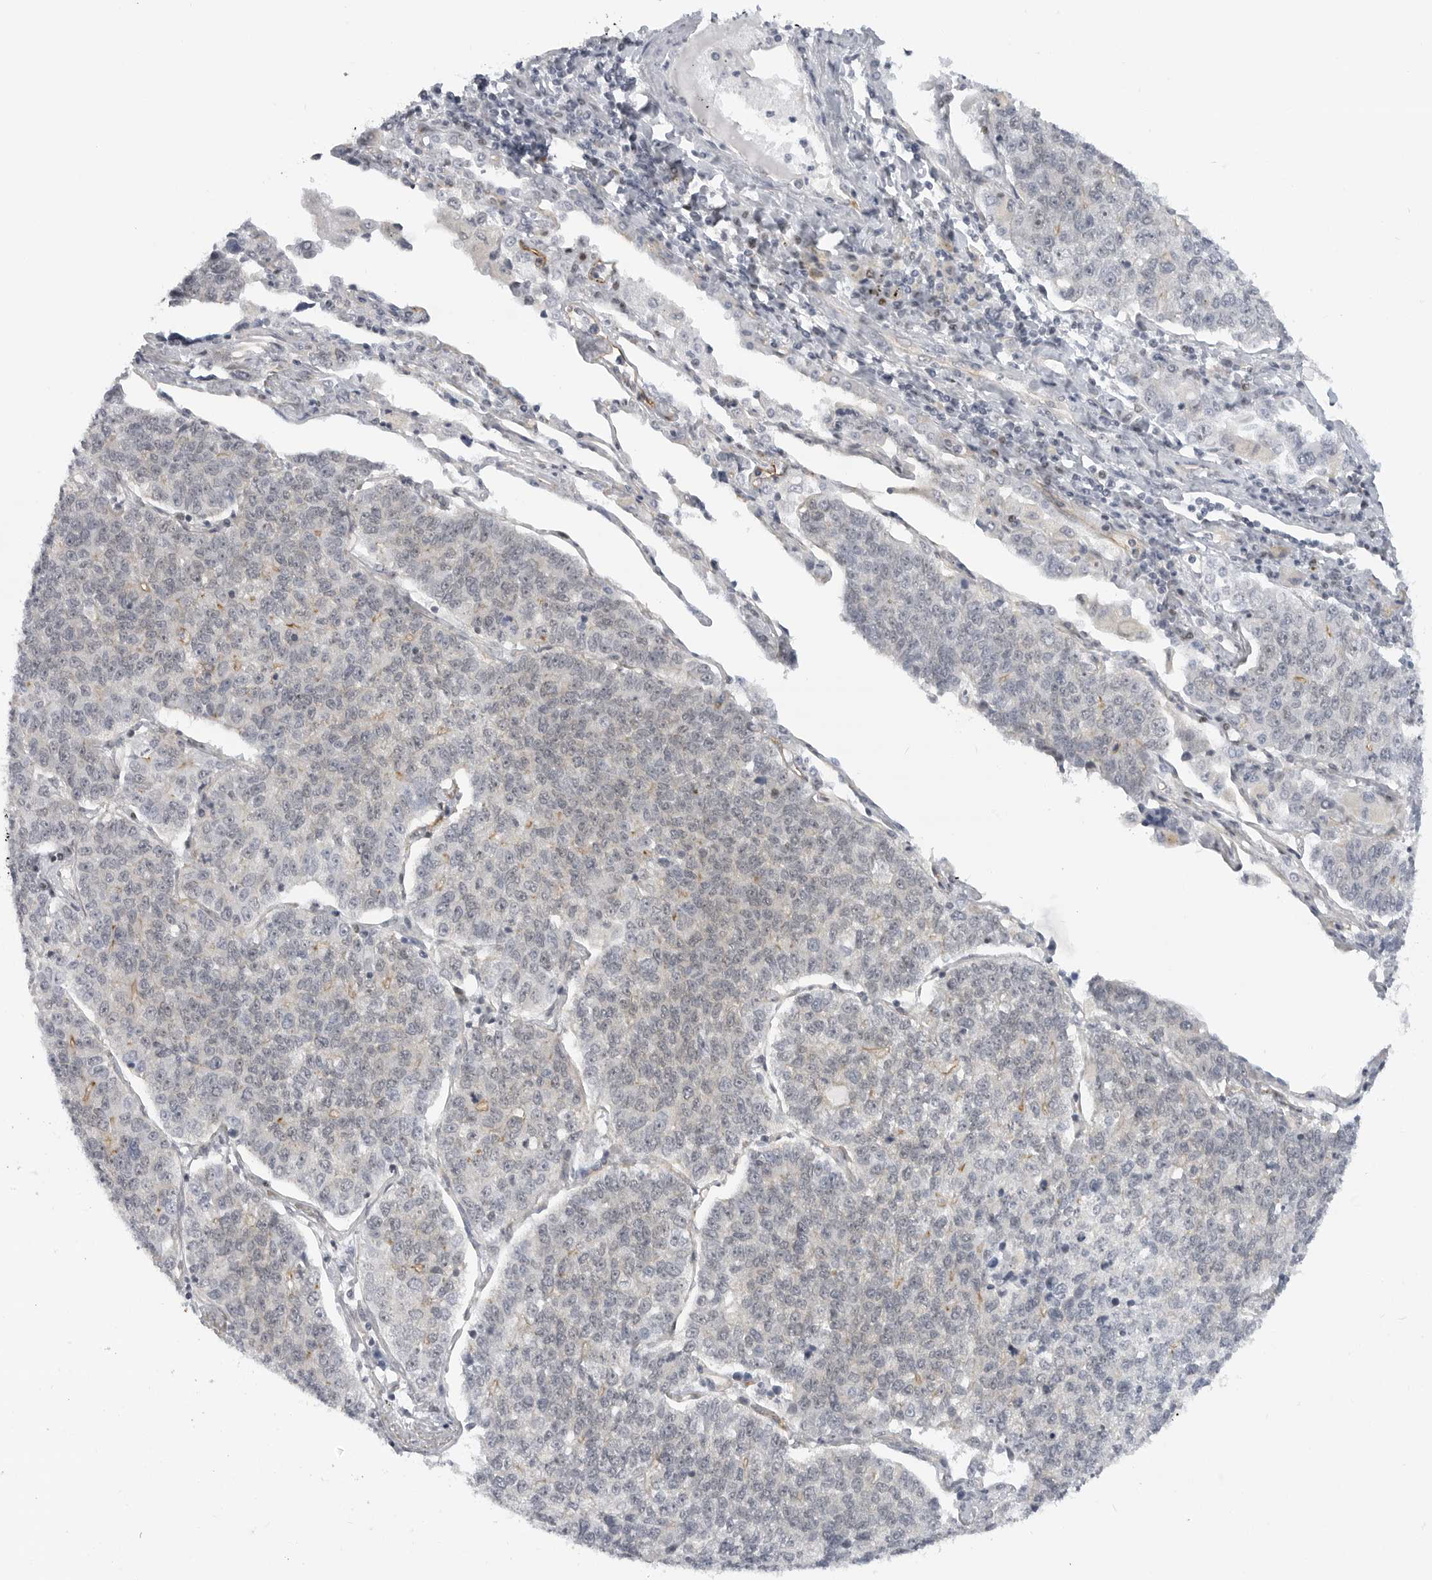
{"staining": {"intensity": "negative", "quantity": "none", "location": "none"}, "tissue": "lung cancer", "cell_type": "Tumor cells", "image_type": "cancer", "snomed": [{"axis": "morphology", "description": "Adenocarcinoma, NOS"}, {"axis": "topography", "description": "Lung"}], "caption": "Lung cancer (adenocarcinoma) stained for a protein using immunohistochemistry (IHC) reveals no staining tumor cells.", "gene": "CEP295NL", "patient": {"sex": "male", "age": 49}}